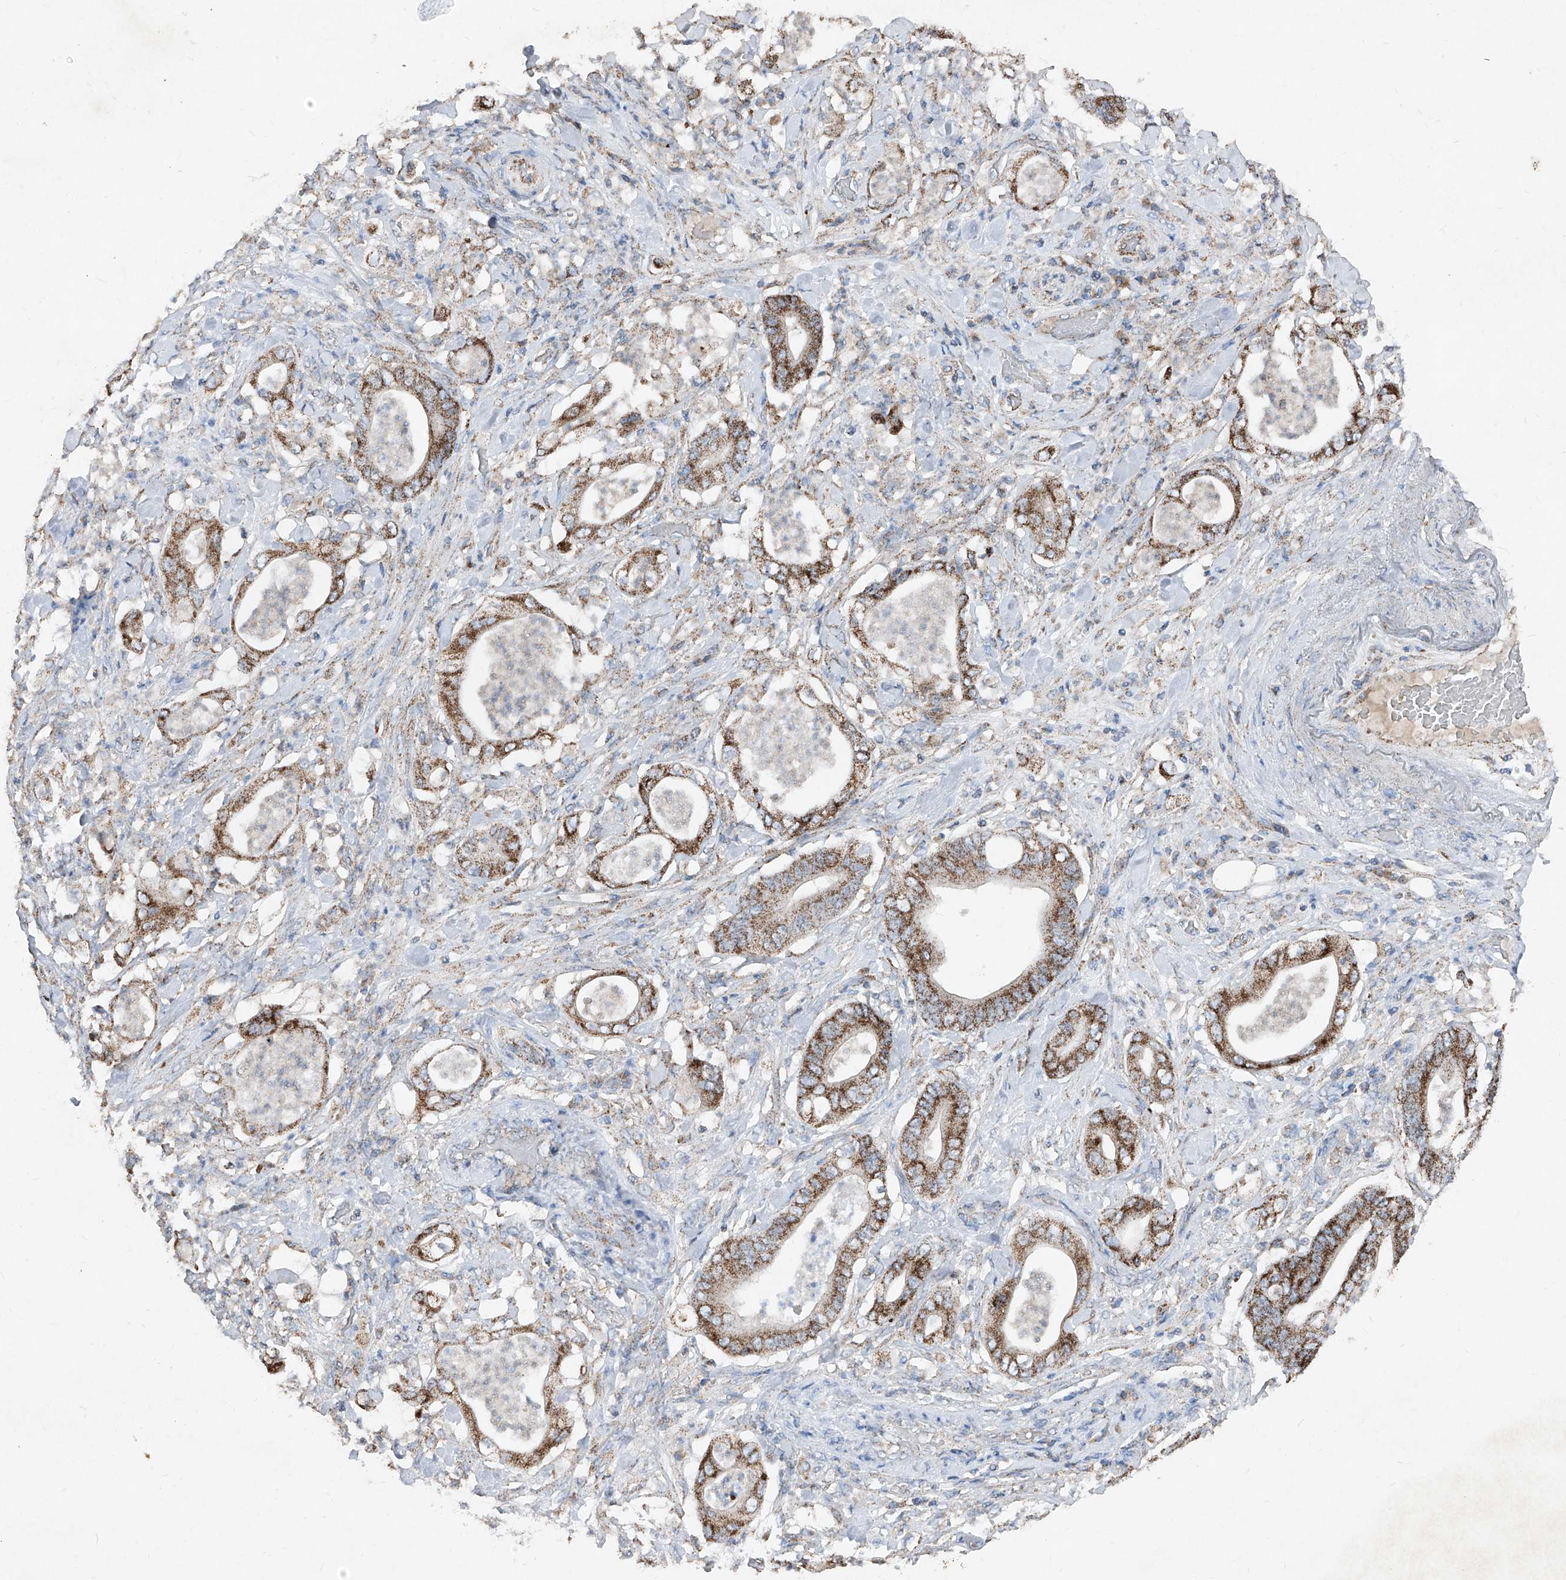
{"staining": {"intensity": "moderate", "quantity": ">75%", "location": "cytoplasmic/membranous"}, "tissue": "stomach cancer", "cell_type": "Tumor cells", "image_type": "cancer", "snomed": [{"axis": "morphology", "description": "Adenocarcinoma, NOS"}, {"axis": "topography", "description": "Stomach"}], "caption": "Brown immunohistochemical staining in stomach cancer (adenocarcinoma) demonstrates moderate cytoplasmic/membranous positivity in about >75% of tumor cells.", "gene": "ABCD3", "patient": {"sex": "female", "age": 73}}